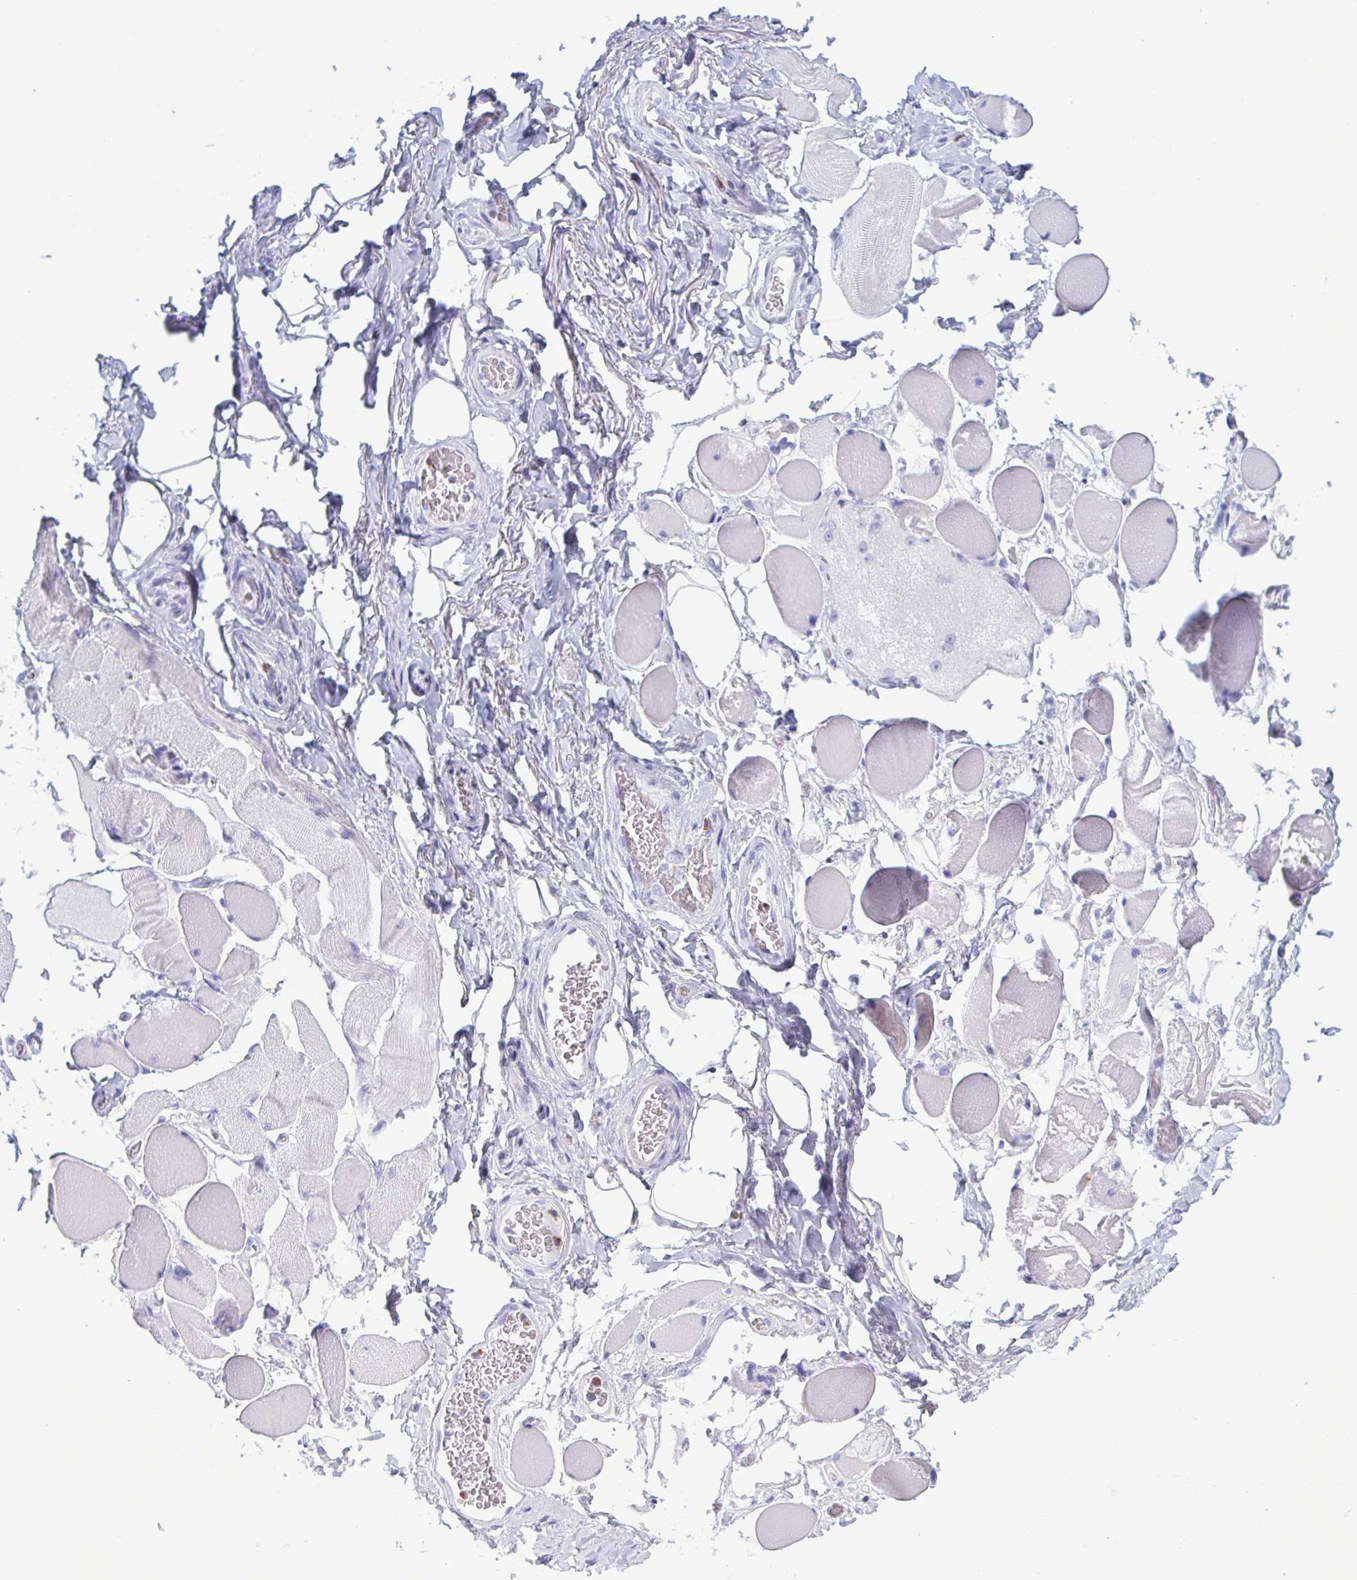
{"staining": {"intensity": "negative", "quantity": "none", "location": "none"}, "tissue": "skeletal muscle", "cell_type": "Myocytes", "image_type": "normal", "snomed": [{"axis": "morphology", "description": "Normal tissue, NOS"}, {"axis": "topography", "description": "Skeletal muscle"}, {"axis": "topography", "description": "Anal"}, {"axis": "topography", "description": "Peripheral nerve tissue"}], "caption": "This is a image of IHC staining of benign skeletal muscle, which shows no staining in myocytes. (Brightfield microscopy of DAB immunohistochemistry at high magnification).", "gene": "LTF", "patient": {"sex": "male", "age": 53}}